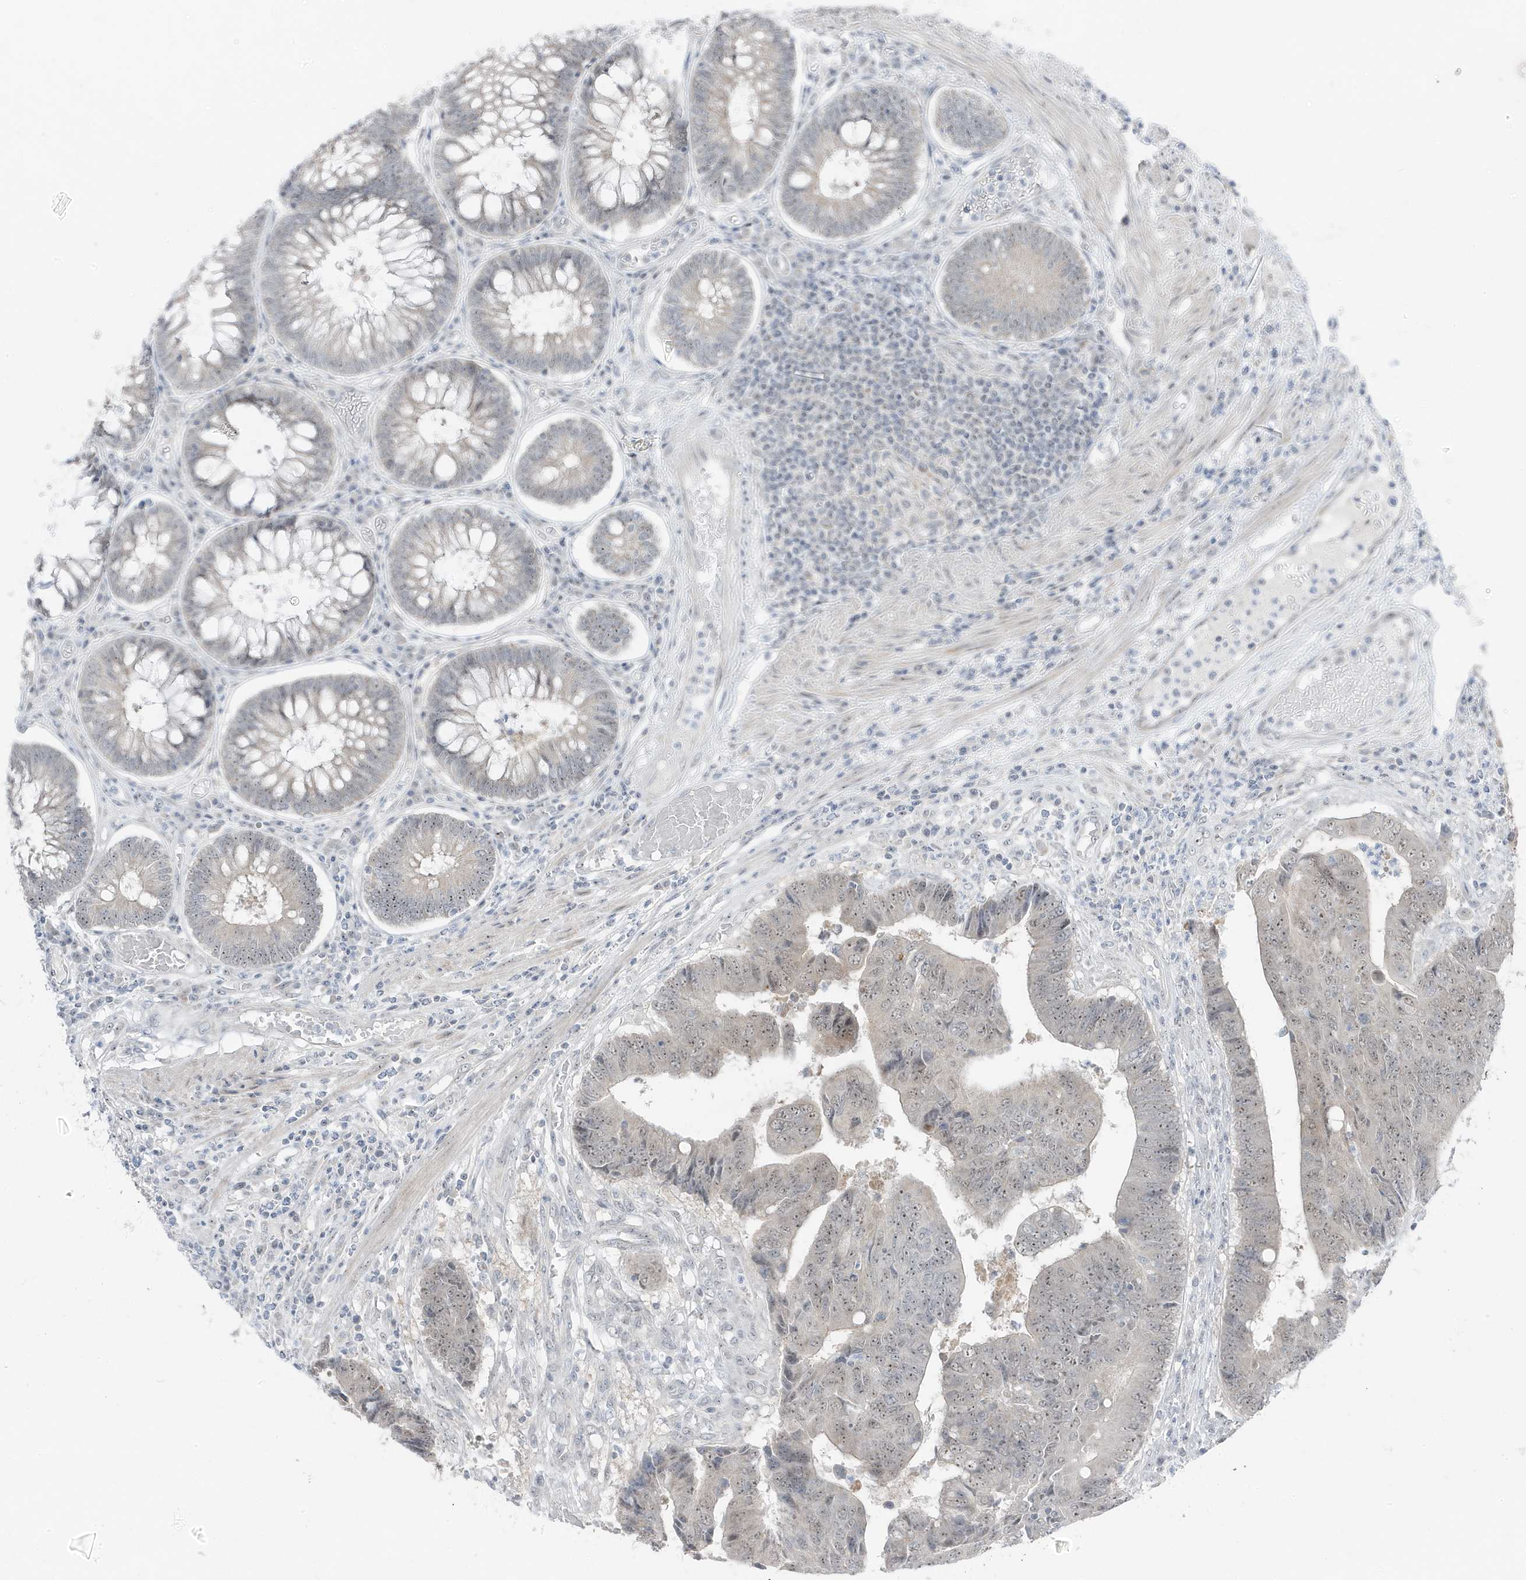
{"staining": {"intensity": "weak", "quantity": "<25%", "location": "nuclear"}, "tissue": "colorectal cancer", "cell_type": "Tumor cells", "image_type": "cancer", "snomed": [{"axis": "morphology", "description": "Adenocarcinoma, NOS"}, {"axis": "topography", "description": "Rectum"}], "caption": "Human colorectal cancer stained for a protein using IHC displays no expression in tumor cells.", "gene": "TSEN15", "patient": {"sex": "male", "age": 84}}